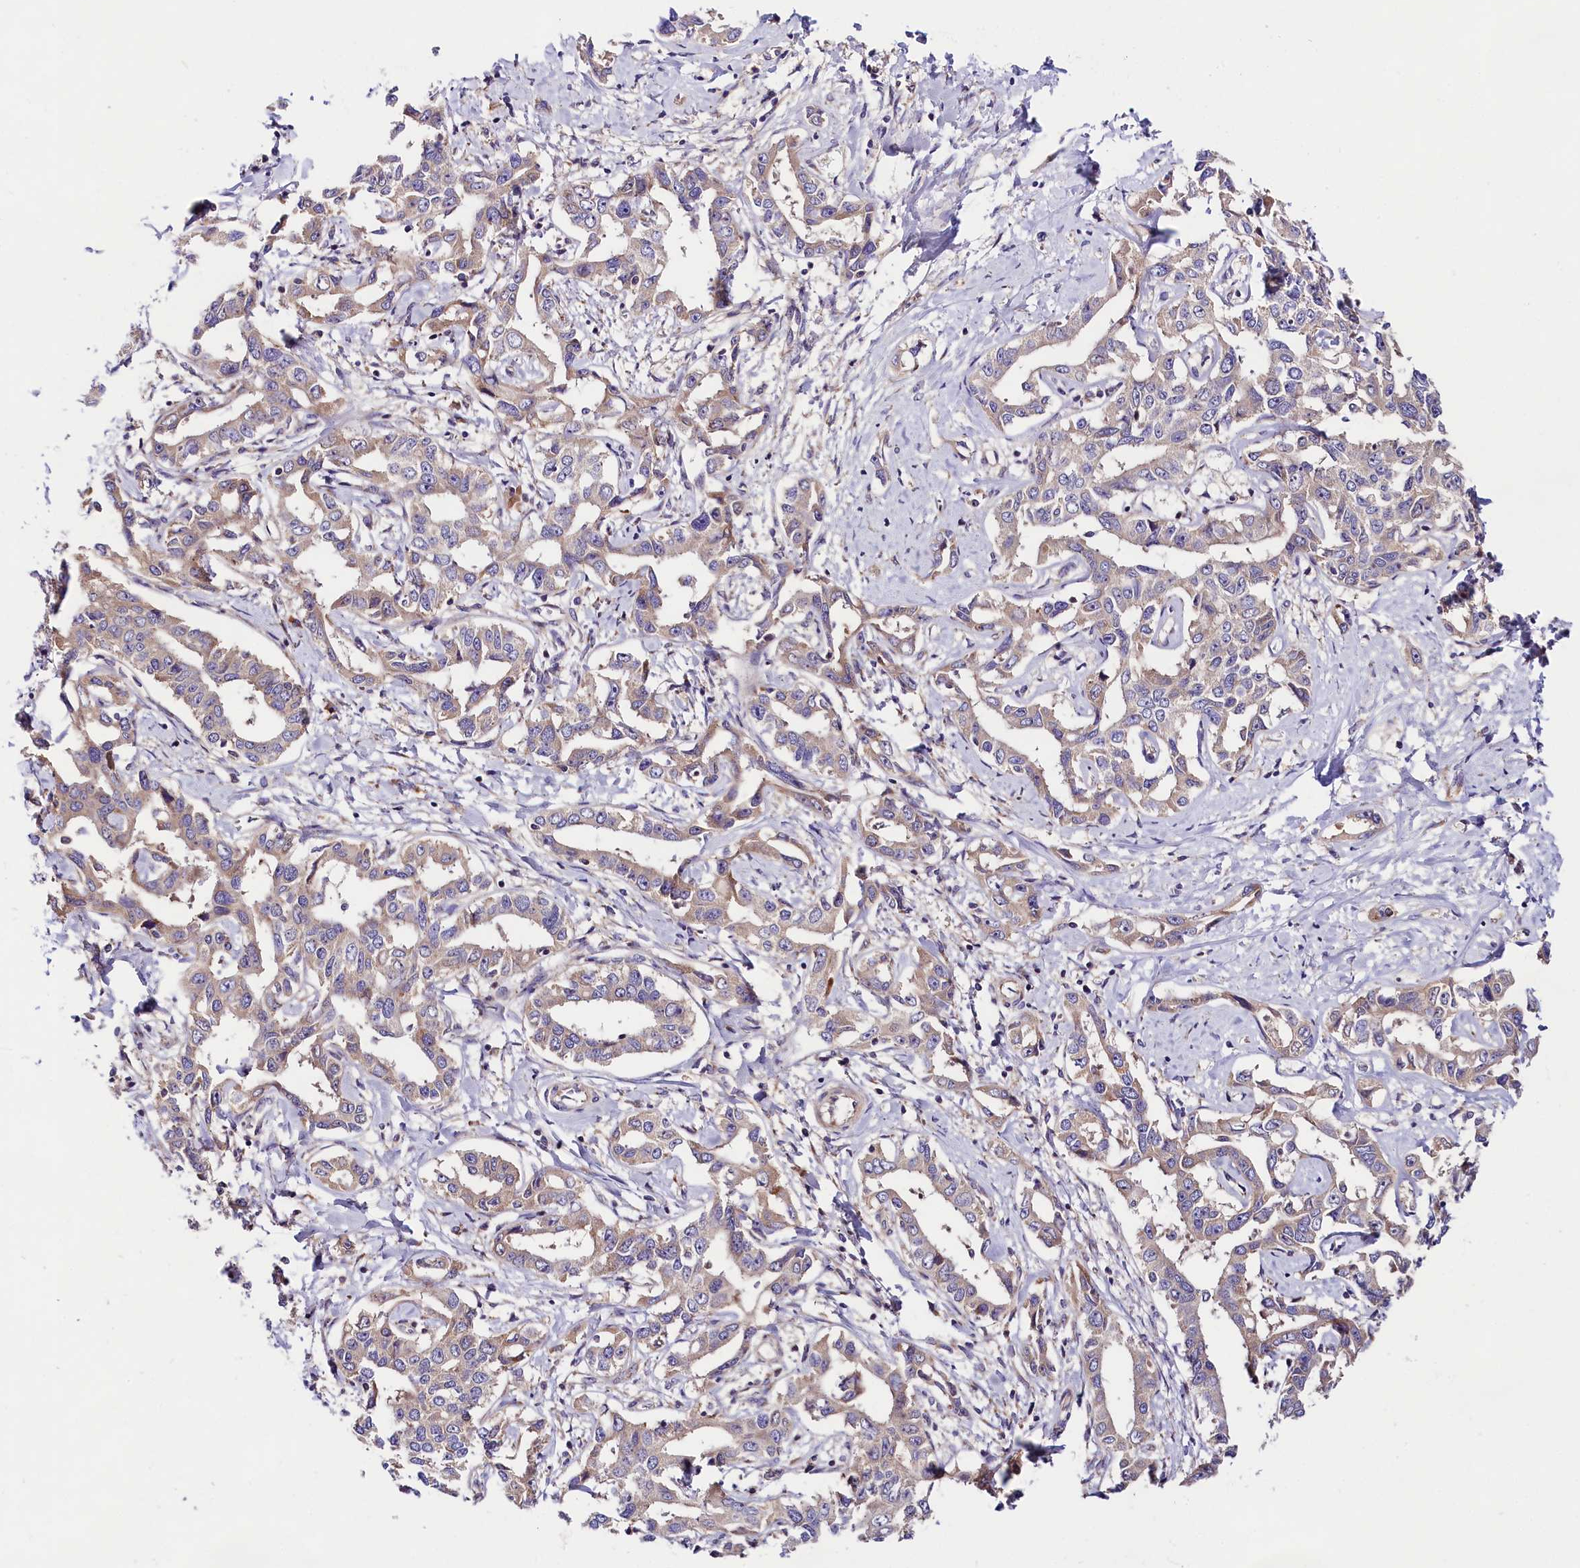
{"staining": {"intensity": "weak", "quantity": "<25%", "location": "cytoplasmic/membranous"}, "tissue": "liver cancer", "cell_type": "Tumor cells", "image_type": "cancer", "snomed": [{"axis": "morphology", "description": "Cholangiocarcinoma"}, {"axis": "topography", "description": "Liver"}], "caption": "There is no significant staining in tumor cells of liver cancer. (DAB IHC, high magnification).", "gene": "SPG11", "patient": {"sex": "male", "age": 59}}